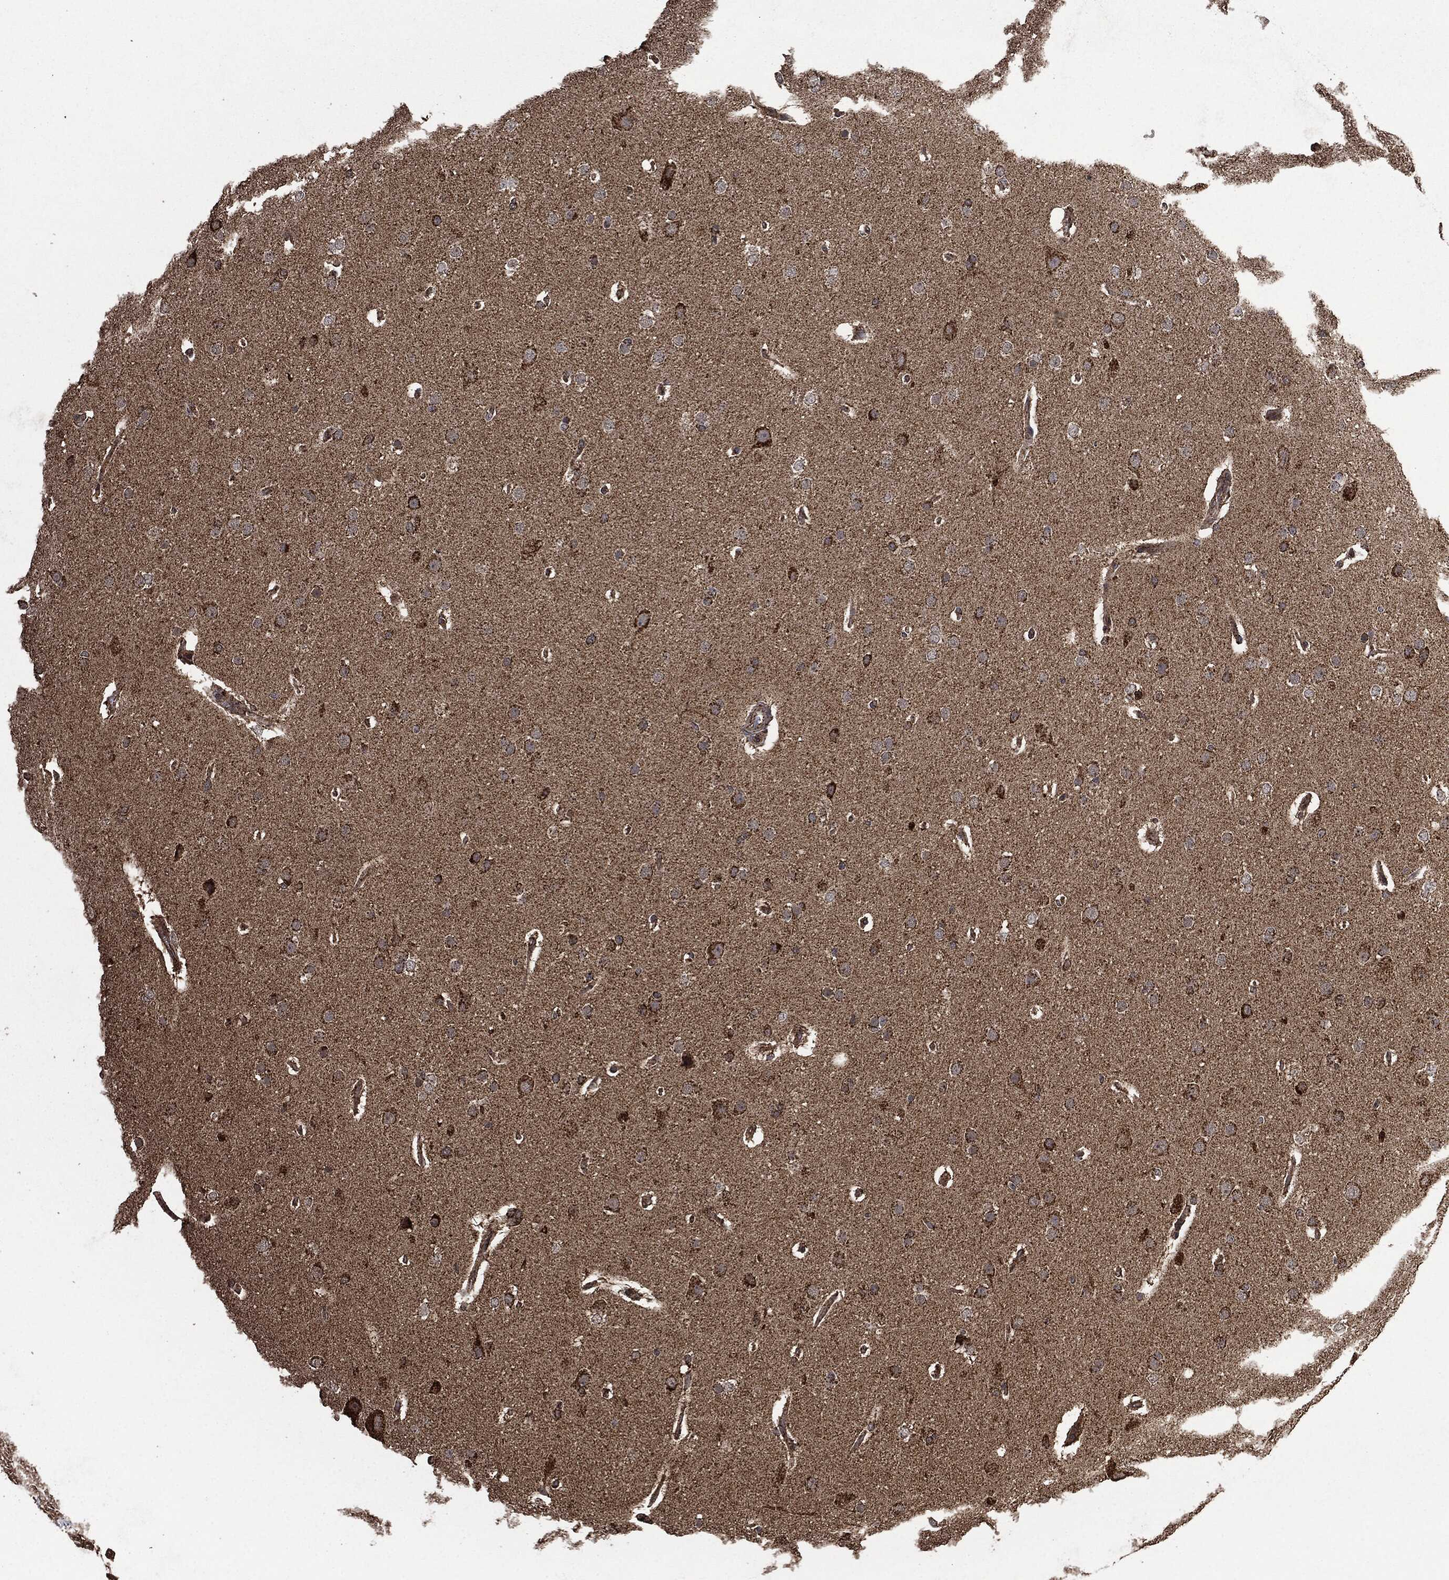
{"staining": {"intensity": "strong", "quantity": ">75%", "location": "cytoplasmic/membranous"}, "tissue": "glioma", "cell_type": "Tumor cells", "image_type": "cancer", "snomed": [{"axis": "morphology", "description": "Glioma, malignant, Low grade"}, {"axis": "topography", "description": "Brain"}], "caption": "Tumor cells display high levels of strong cytoplasmic/membranous expression in approximately >75% of cells in human malignant low-grade glioma.", "gene": "LIG3", "patient": {"sex": "female", "age": 37}}